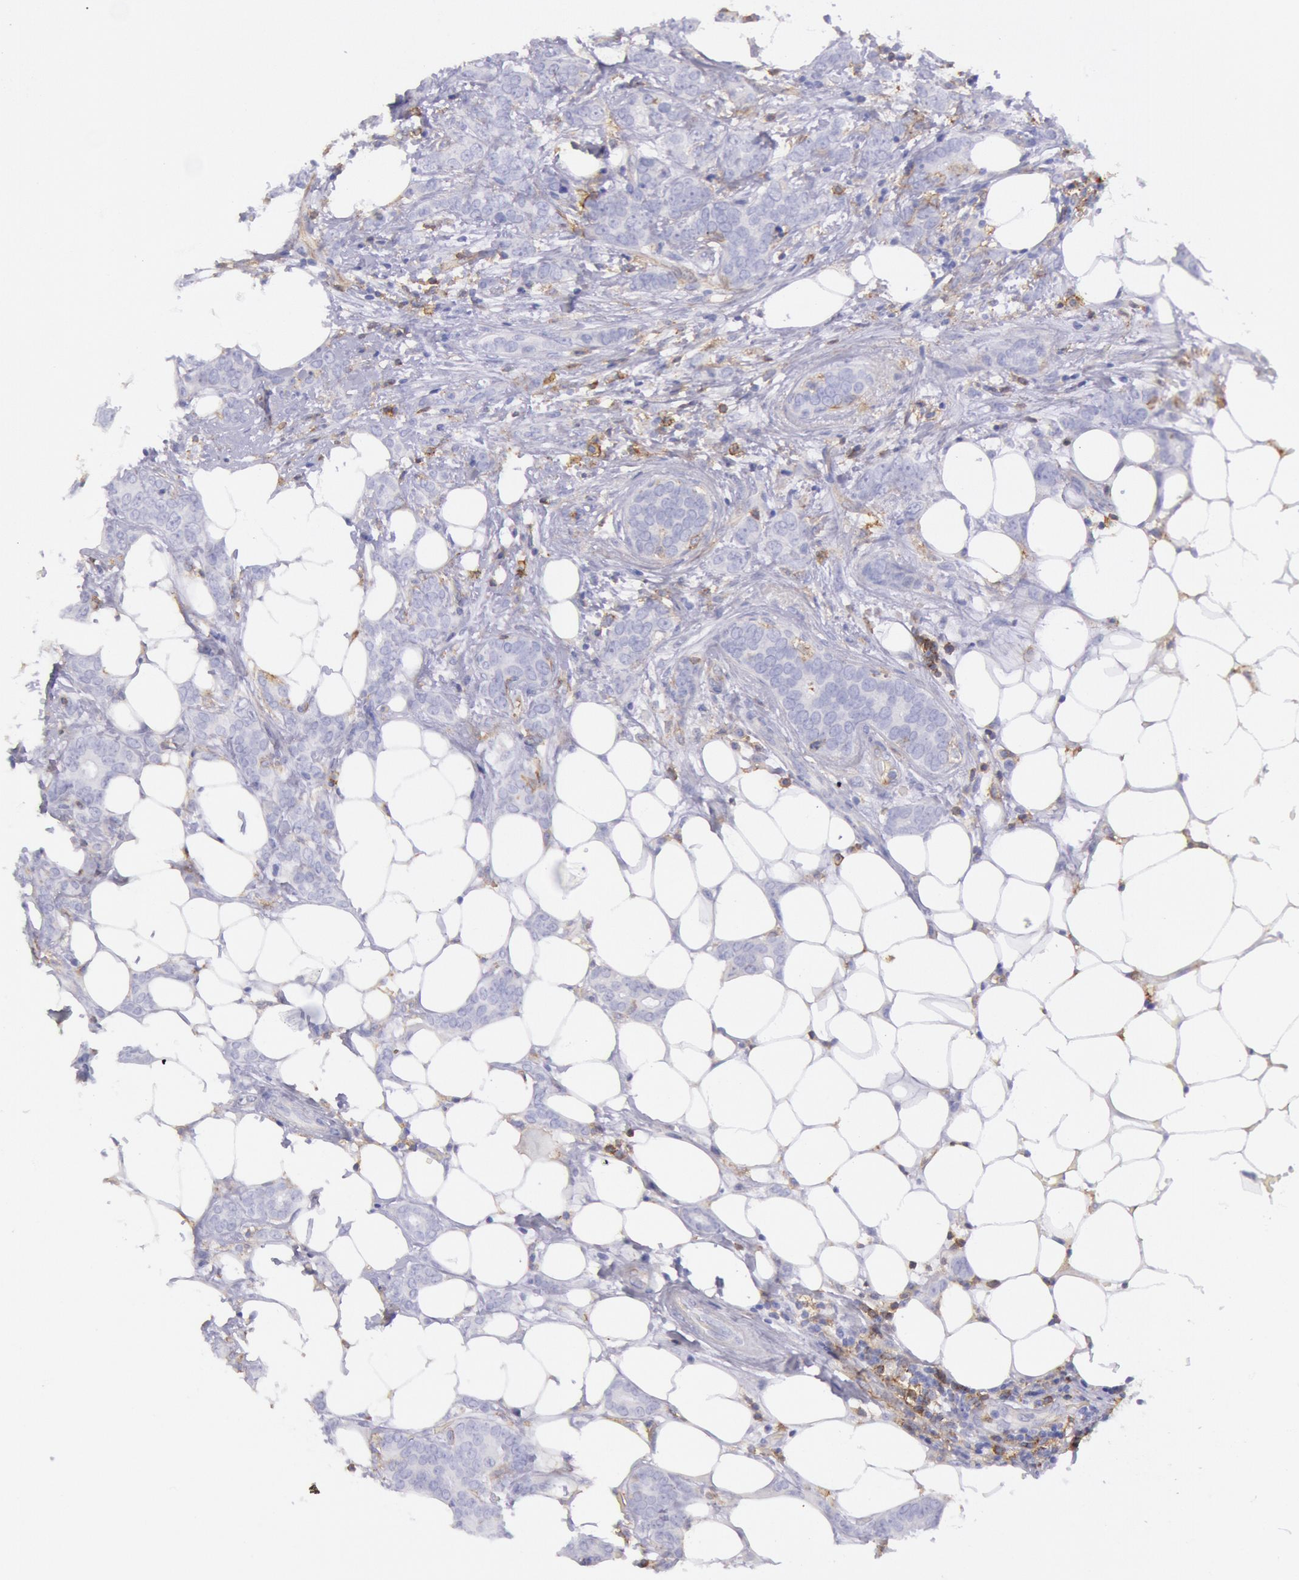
{"staining": {"intensity": "negative", "quantity": "none", "location": "none"}, "tissue": "breast cancer", "cell_type": "Tumor cells", "image_type": "cancer", "snomed": [{"axis": "morphology", "description": "Duct carcinoma"}, {"axis": "topography", "description": "Breast"}], "caption": "A histopathology image of human breast infiltrating ductal carcinoma is negative for staining in tumor cells.", "gene": "LYN", "patient": {"sex": "female", "age": 53}}